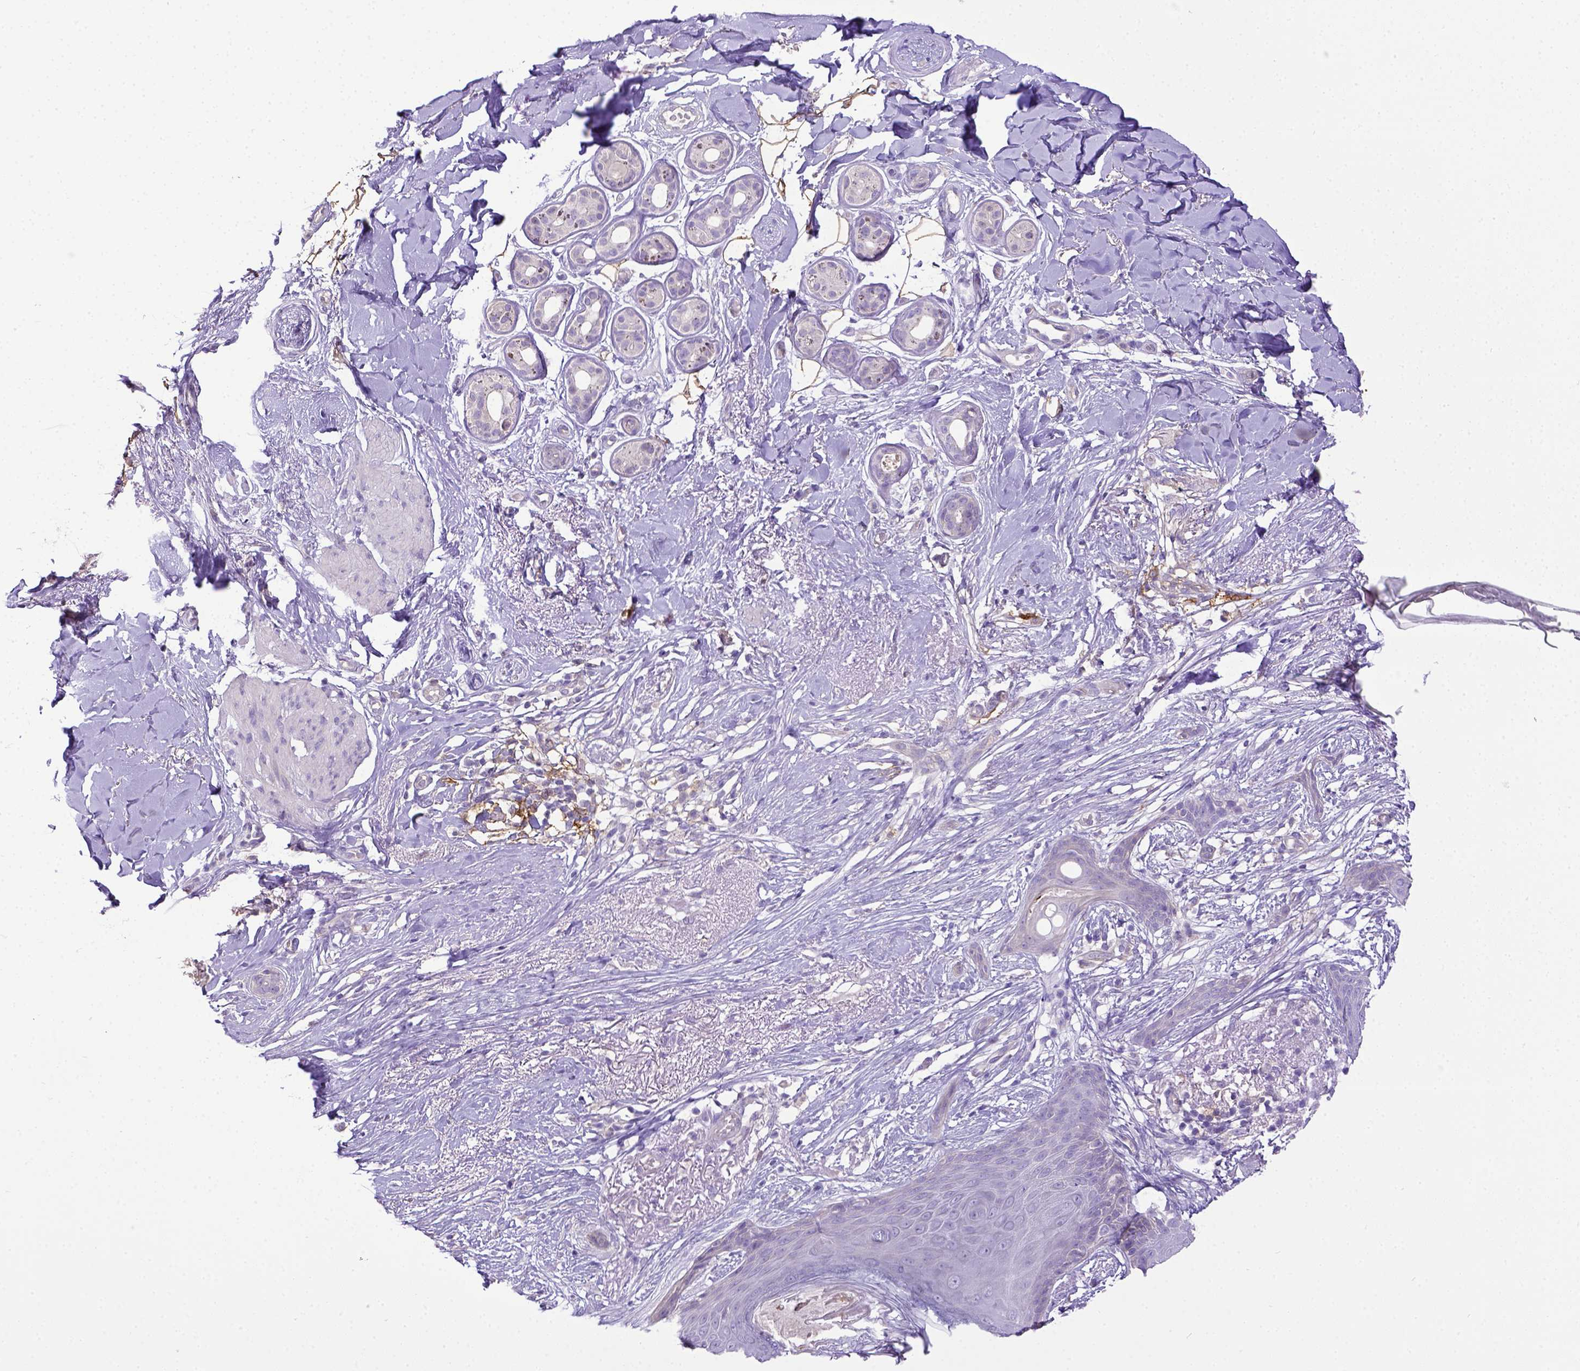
{"staining": {"intensity": "negative", "quantity": "none", "location": "none"}, "tissue": "skin cancer", "cell_type": "Tumor cells", "image_type": "cancer", "snomed": [{"axis": "morphology", "description": "Normal tissue, NOS"}, {"axis": "morphology", "description": "Basal cell carcinoma"}, {"axis": "topography", "description": "Skin"}], "caption": "There is no significant positivity in tumor cells of skin cancer. (Stains: DAB (3,3'-diaminobenzidine) immunohistochemistry with hematoxylin counter stain, Microscopy: brightfield microscopy at high magnification).", "gene": "CD40", "patient": {"sex": "male", "age": 84}}